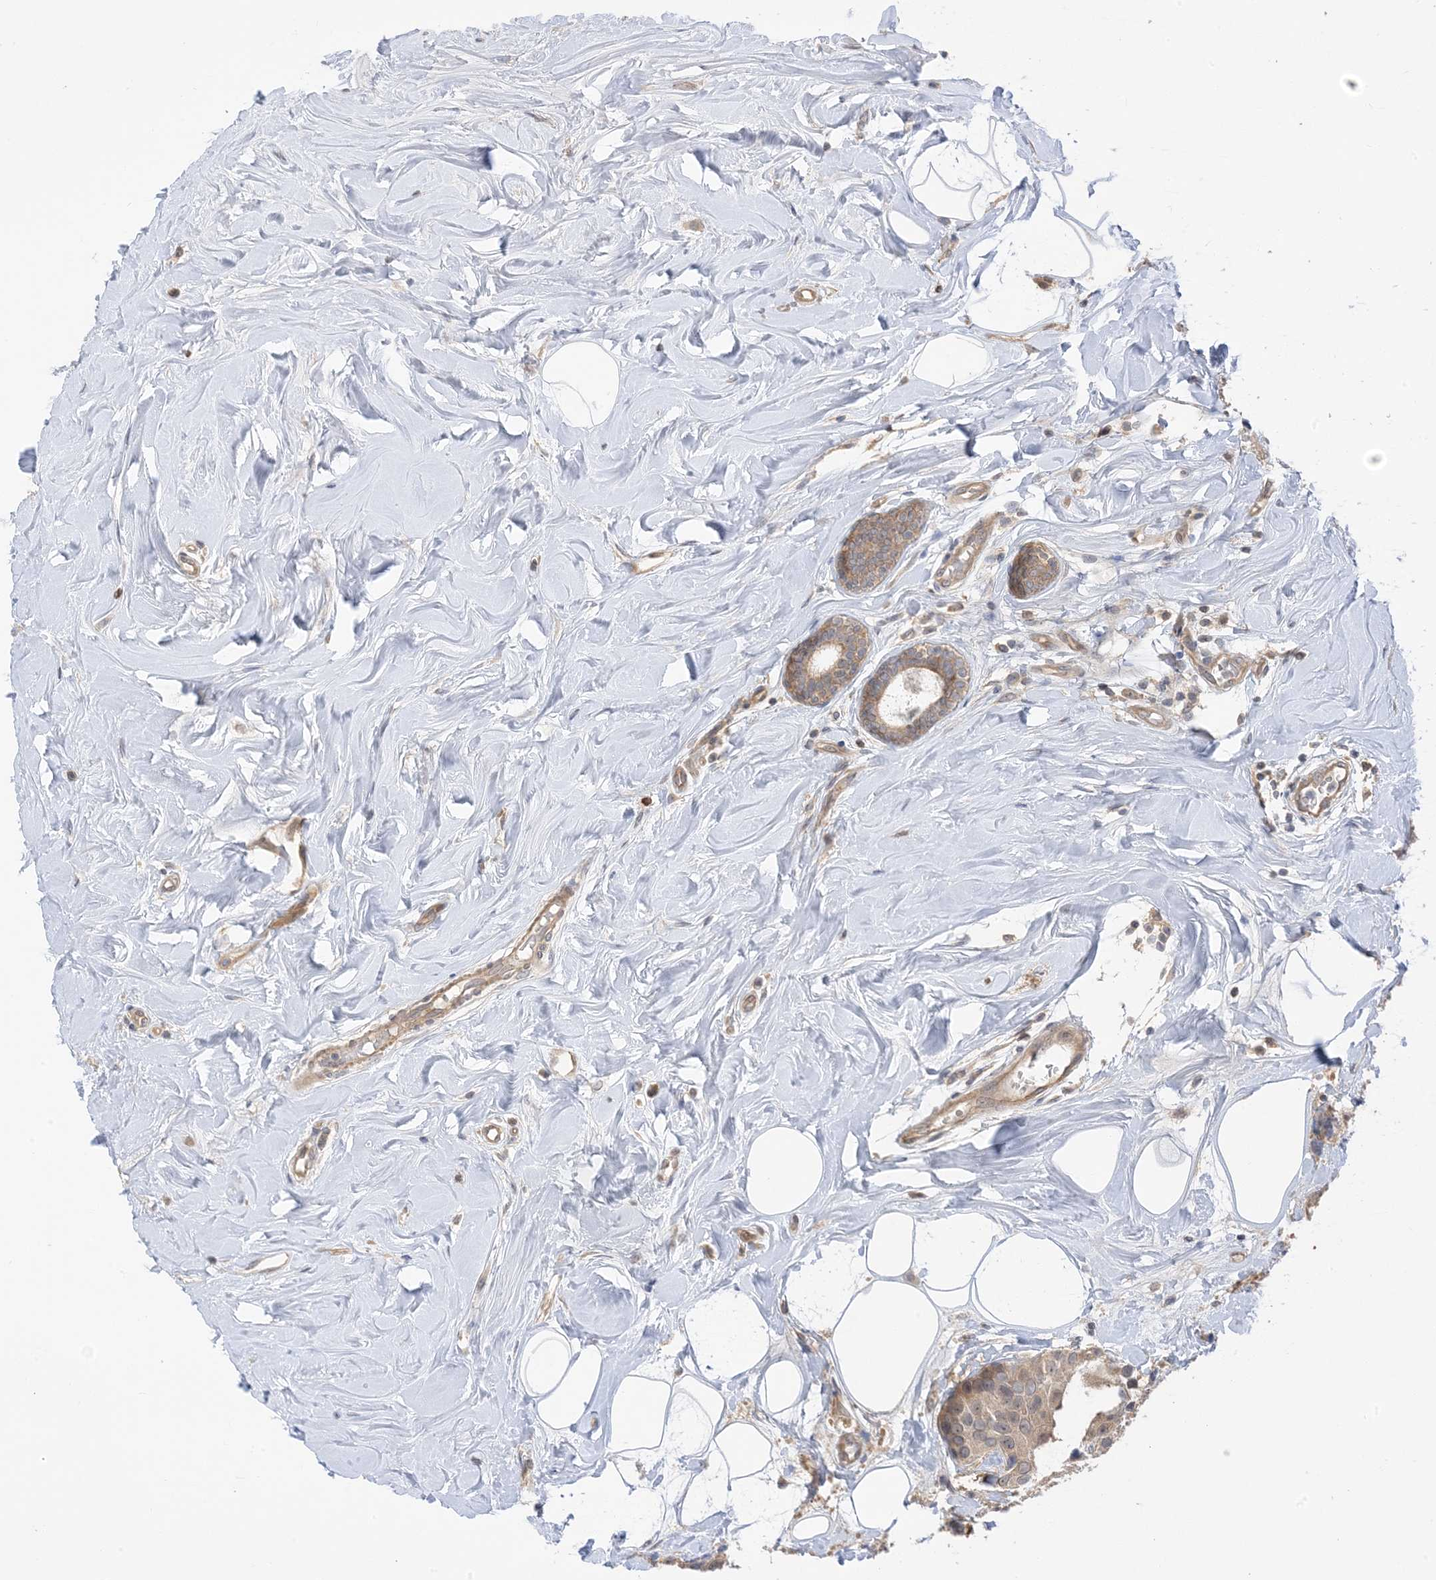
{"staining": {"intensity": "weak", "quantity": "25%-75%", "location": "cytoplasmic/membranous"}, "tissue": "breast cancer", "cell_type": "Tumor cells", "image_type": "cancer", "snomed": [{"axis": "morphology", "description": "Normal tissue, NOS"}, {"axis": "morphology", "description": "Duct carcinoma"}, {"axis": "topography", "description": "Breast"}], "caption": "This is a photomicrograph of immunohistochemistry staining of breast cancer, which shows weak positivity in the cytoplasmic/membranous of tumor cells.", "gene": "WDR26", "patient": {"sex": "female", "age": 39}}